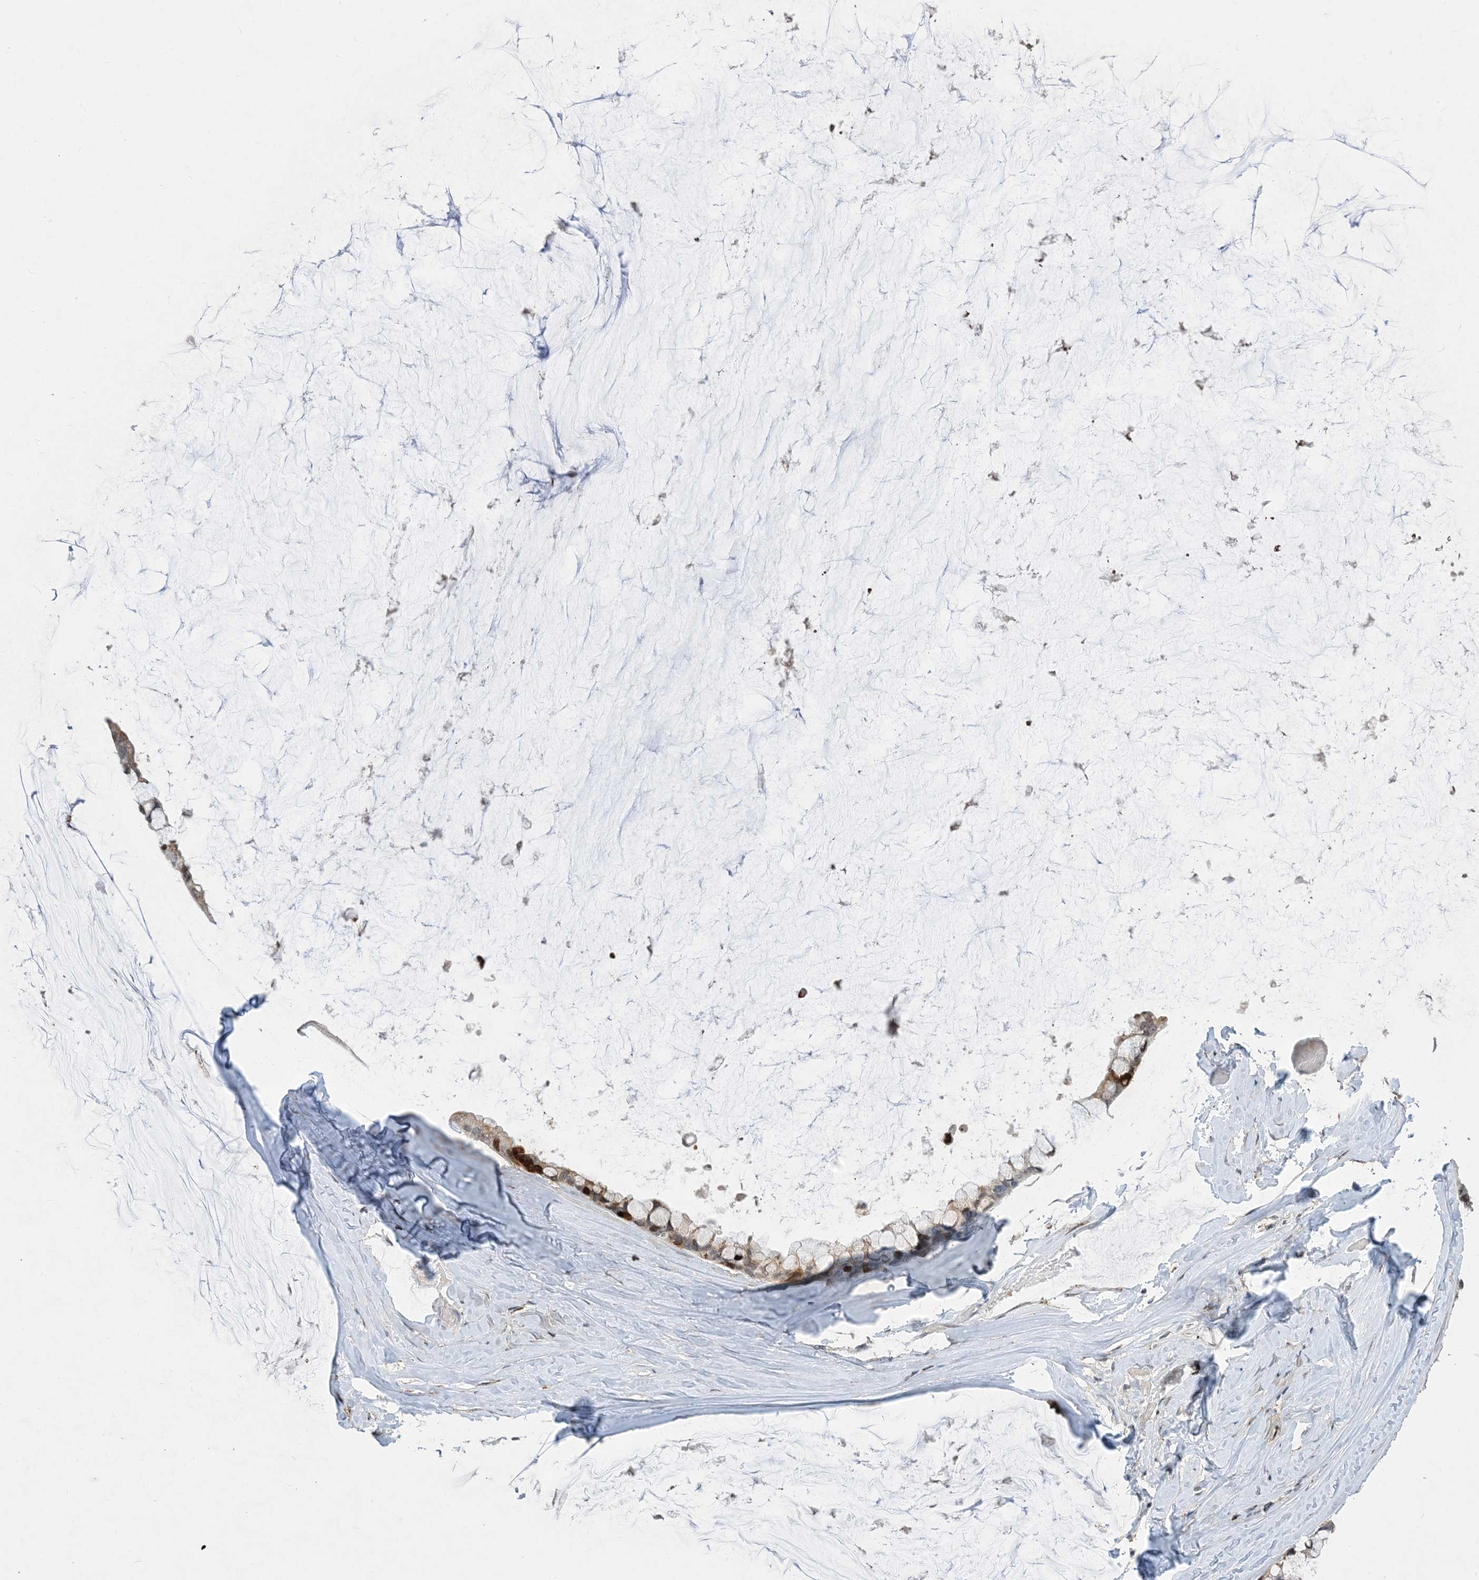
{"staining": {"intensity": "strong", "quantity": "<25%", "location": "cytoplasmic/membranous,nuclear"}, "tissue": "ovarian cancer", "cell_type": "Tumor cells", "image_type": "cancer", "snomed": [{"axis": "morphology", "description": "Cystadenocarcinoma, mucinous, NOS"}, {"axis": "topography", "description": "Ovary"}], "caption": "An immunohistochemistry (IHC) image of neoplastic tissue is shown. Protein staining in brown highlights strong cytoplasmic/membranous and nuclear positivity in ovarian cancer (mucinous cystadenocarcinoma) within tumor cells. Using DAB (3,3'-diaminobenzidine) (brown) and hematoxylin (blue) stains, captured at high magnification using brightfield microscopy.", "gene": "SLC25A53", "patient": {"sex": "female", "age": 39}}